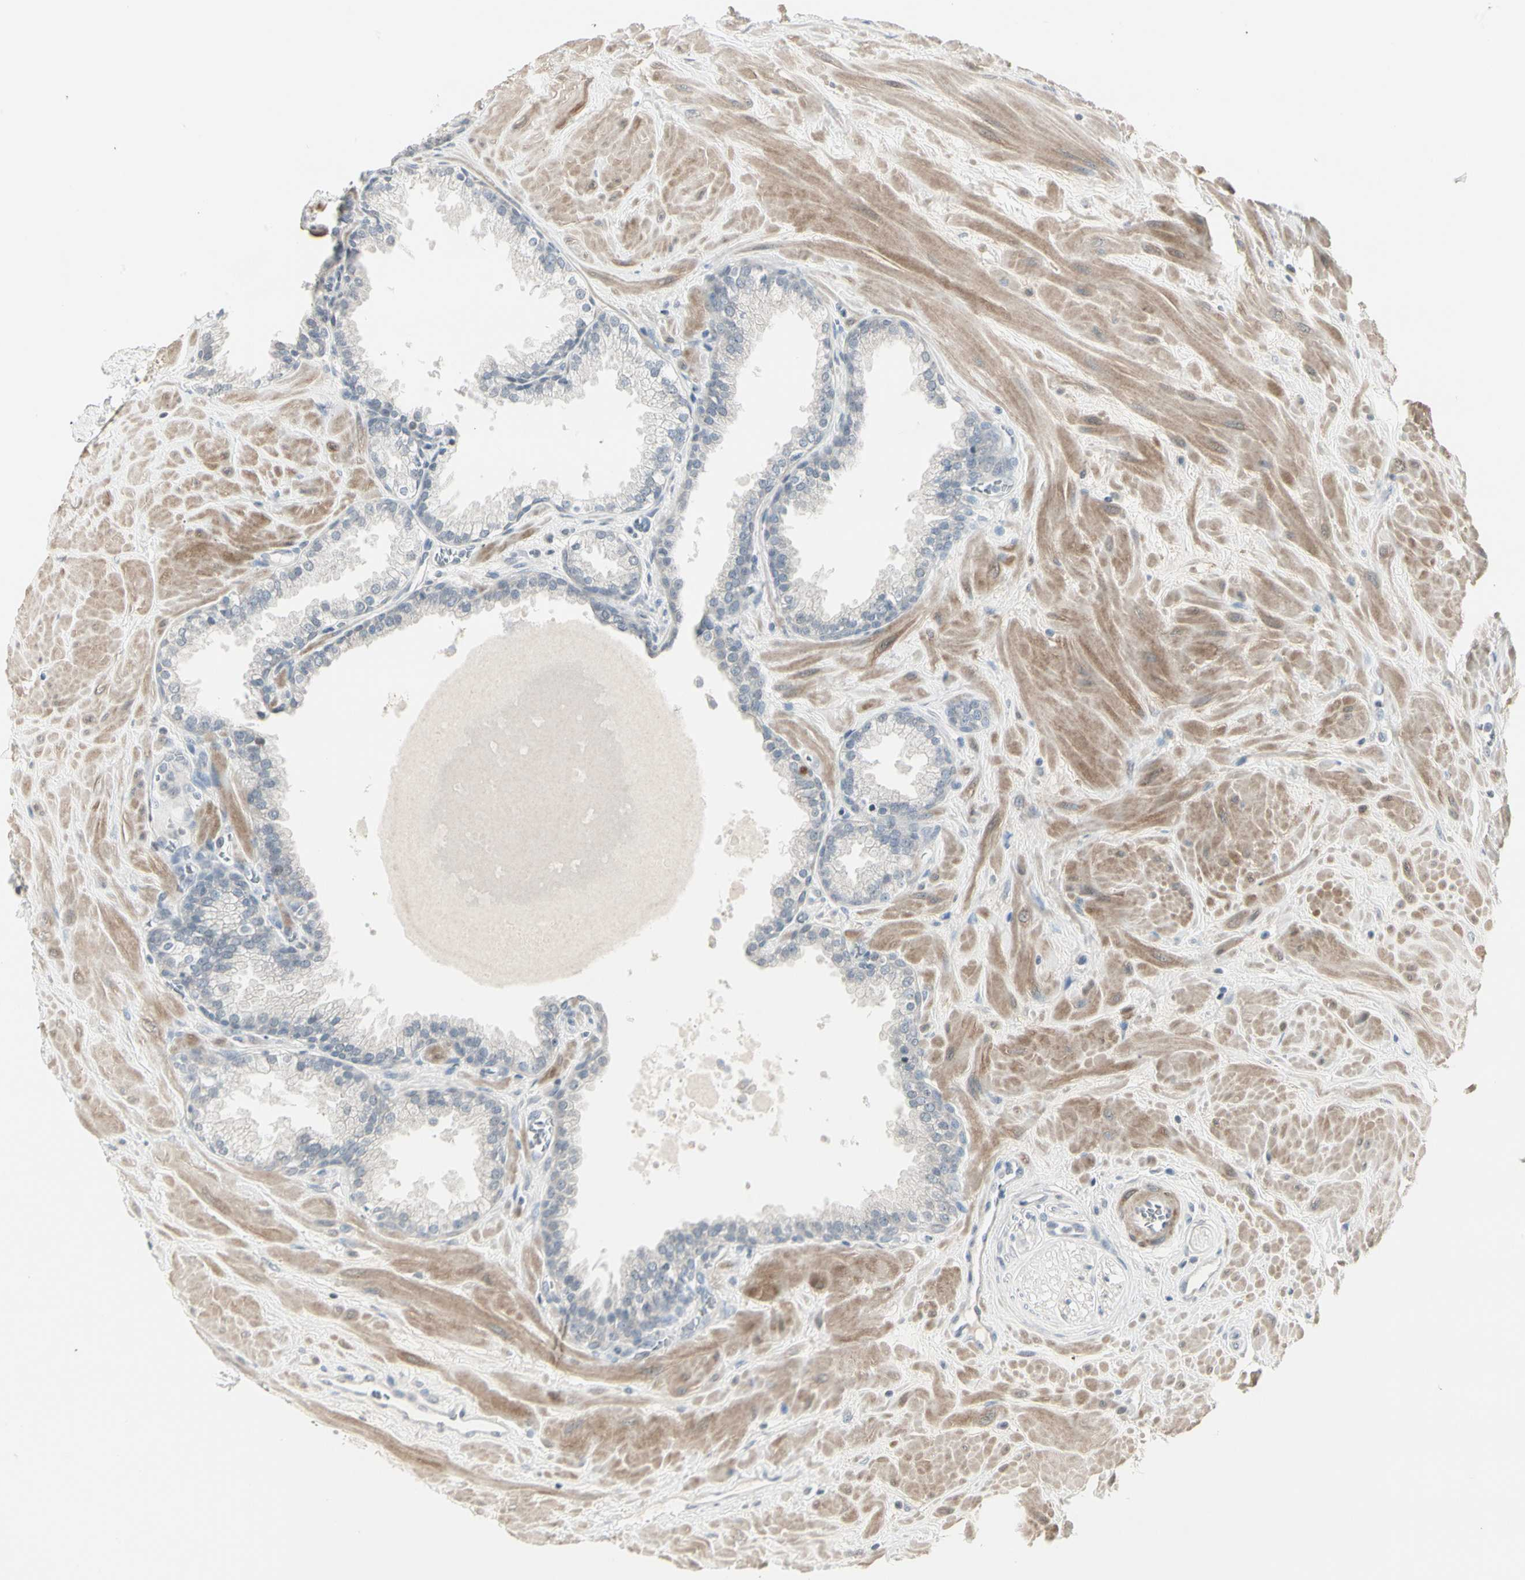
{"staining": {"intensity": "negative", "quantity": "none", "location": "none"}, "tissue": "prostate", "cell_type": "Glandular cells", "image_type": "normal", "snomed": [{"axis": "morphology", "description": "Normal tissue, NOS"}, {"axis": "topography", "description": "Prostate"}], "caption": "Immunohistochemistry (IHC) of unremarkable prostate demonstrates no staining in glandular cells.", "gene": "DMPK", "patient": {"sex": "male", "age": 51}}